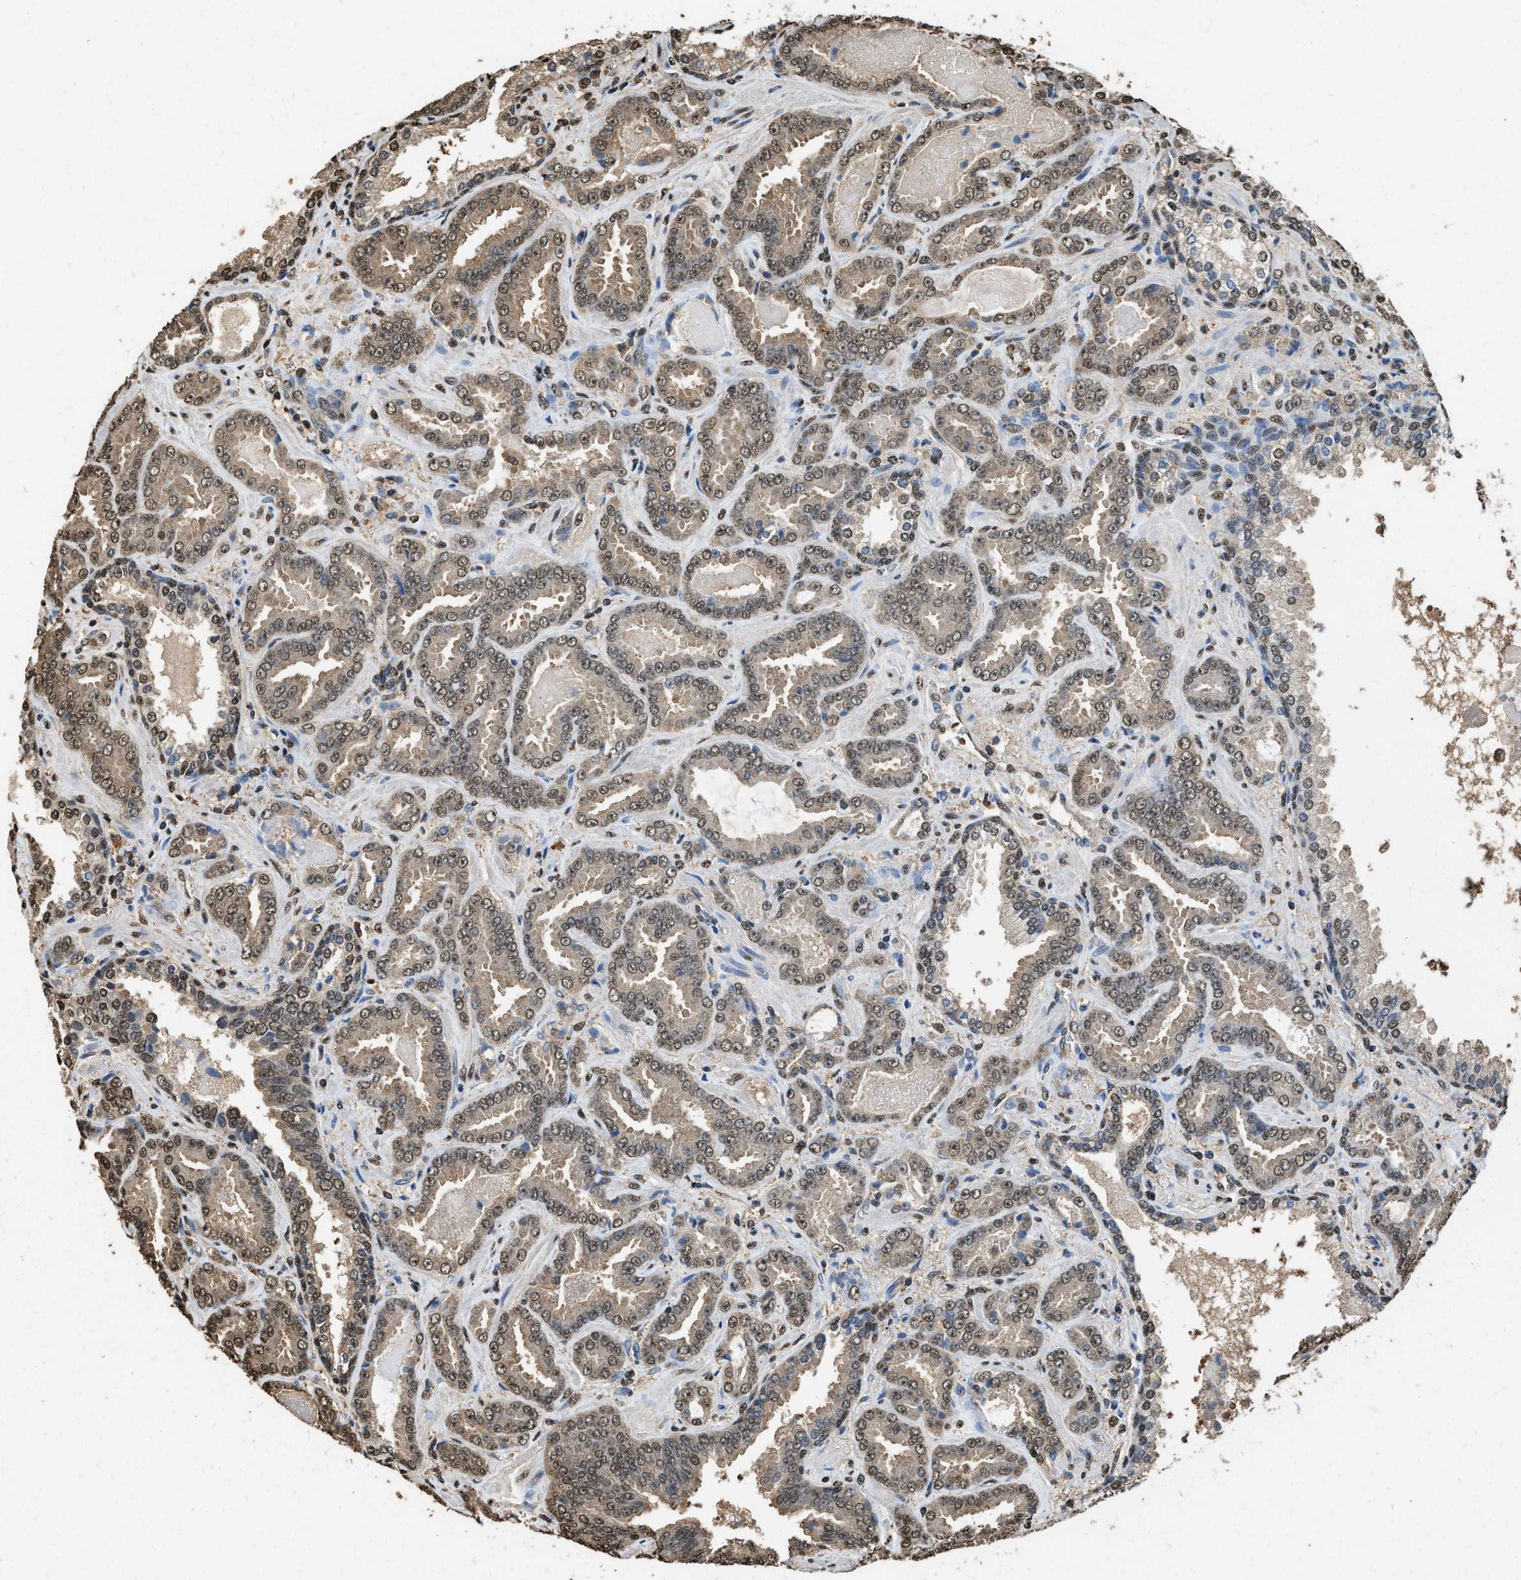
{"staining": {"intensity": "moderate", "quantity": ">75%", "location": "cytoplasmic/membranous,nuclear"}, "tissue": "prostate cancer", "cell_type": "Tumor cells", "image_type": "cancer", "snomed": [{"axis": "morphology", "description": "Adenocarcinoma, Low grade"}, {"axis": "topography", "description": "Prostate"}], "caption": "Immunohistochemical staining of human prostate cancer reveals moderate cytoplasmic/membranous and nuclear protein positivity in approximately >75% of tumor cells.", "gene": "GAPDH", "patient": {"sex": "male", "age": 60}}